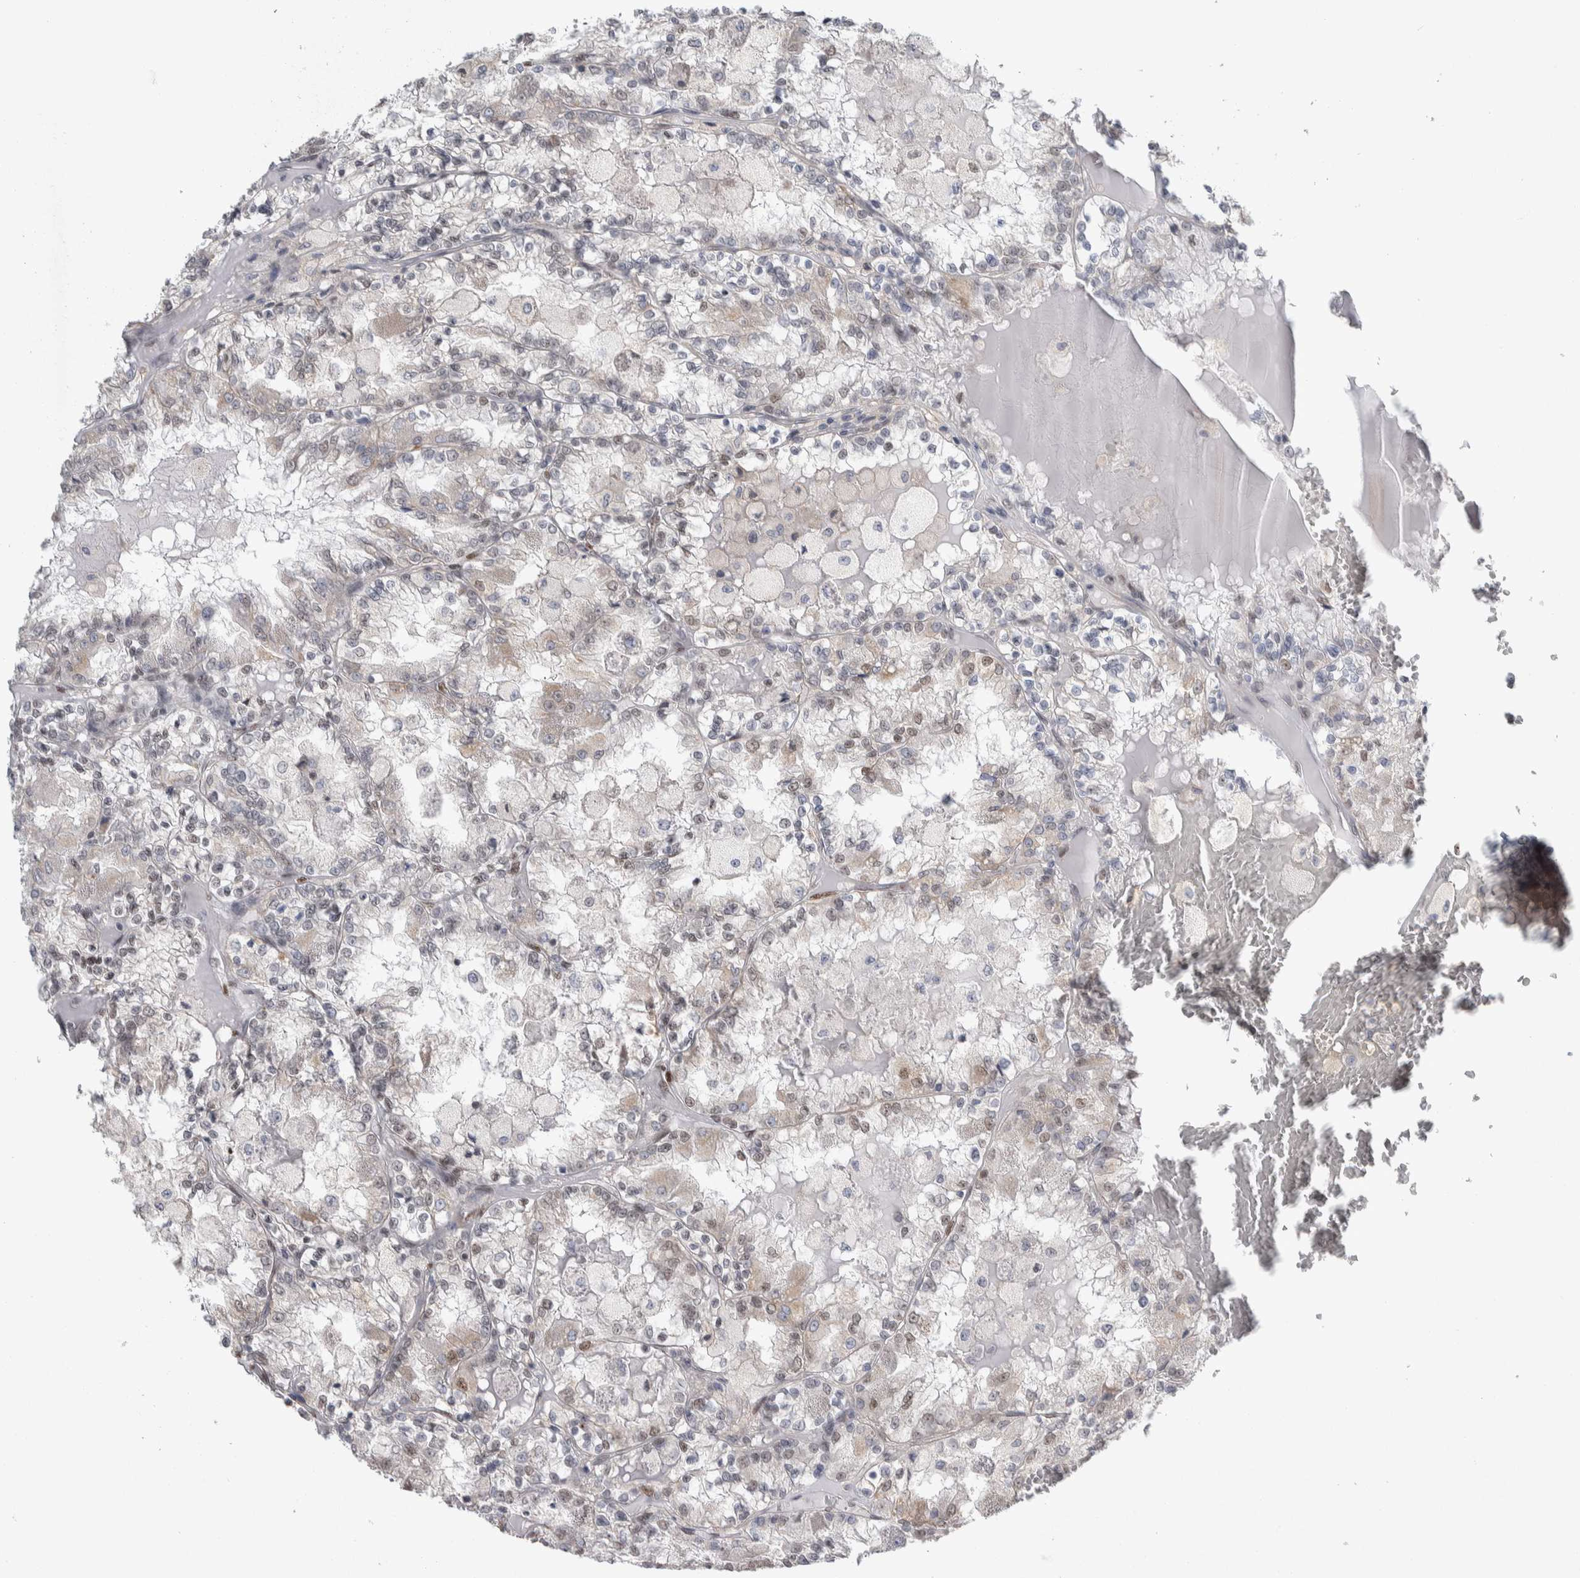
{"staining": {"intensity": "negative", "quantity": "none", "location": "none"}, "tissue": "renal cancer", "cell_type": "Tumor cells", "image_type": "cancer", "snomed": [{"axis": "morphology", "description": "Adenocarcinoma, NOS"}, {"axis": "topography", "description": "Kidney"}], "caption": "Renal cancer (adenocarcinoma) stained for a protein using immunohistochemistry displays no expression tumor cells.", "gene": "TAX1BP1", "patient": {"sex": "female", "age": 56}}